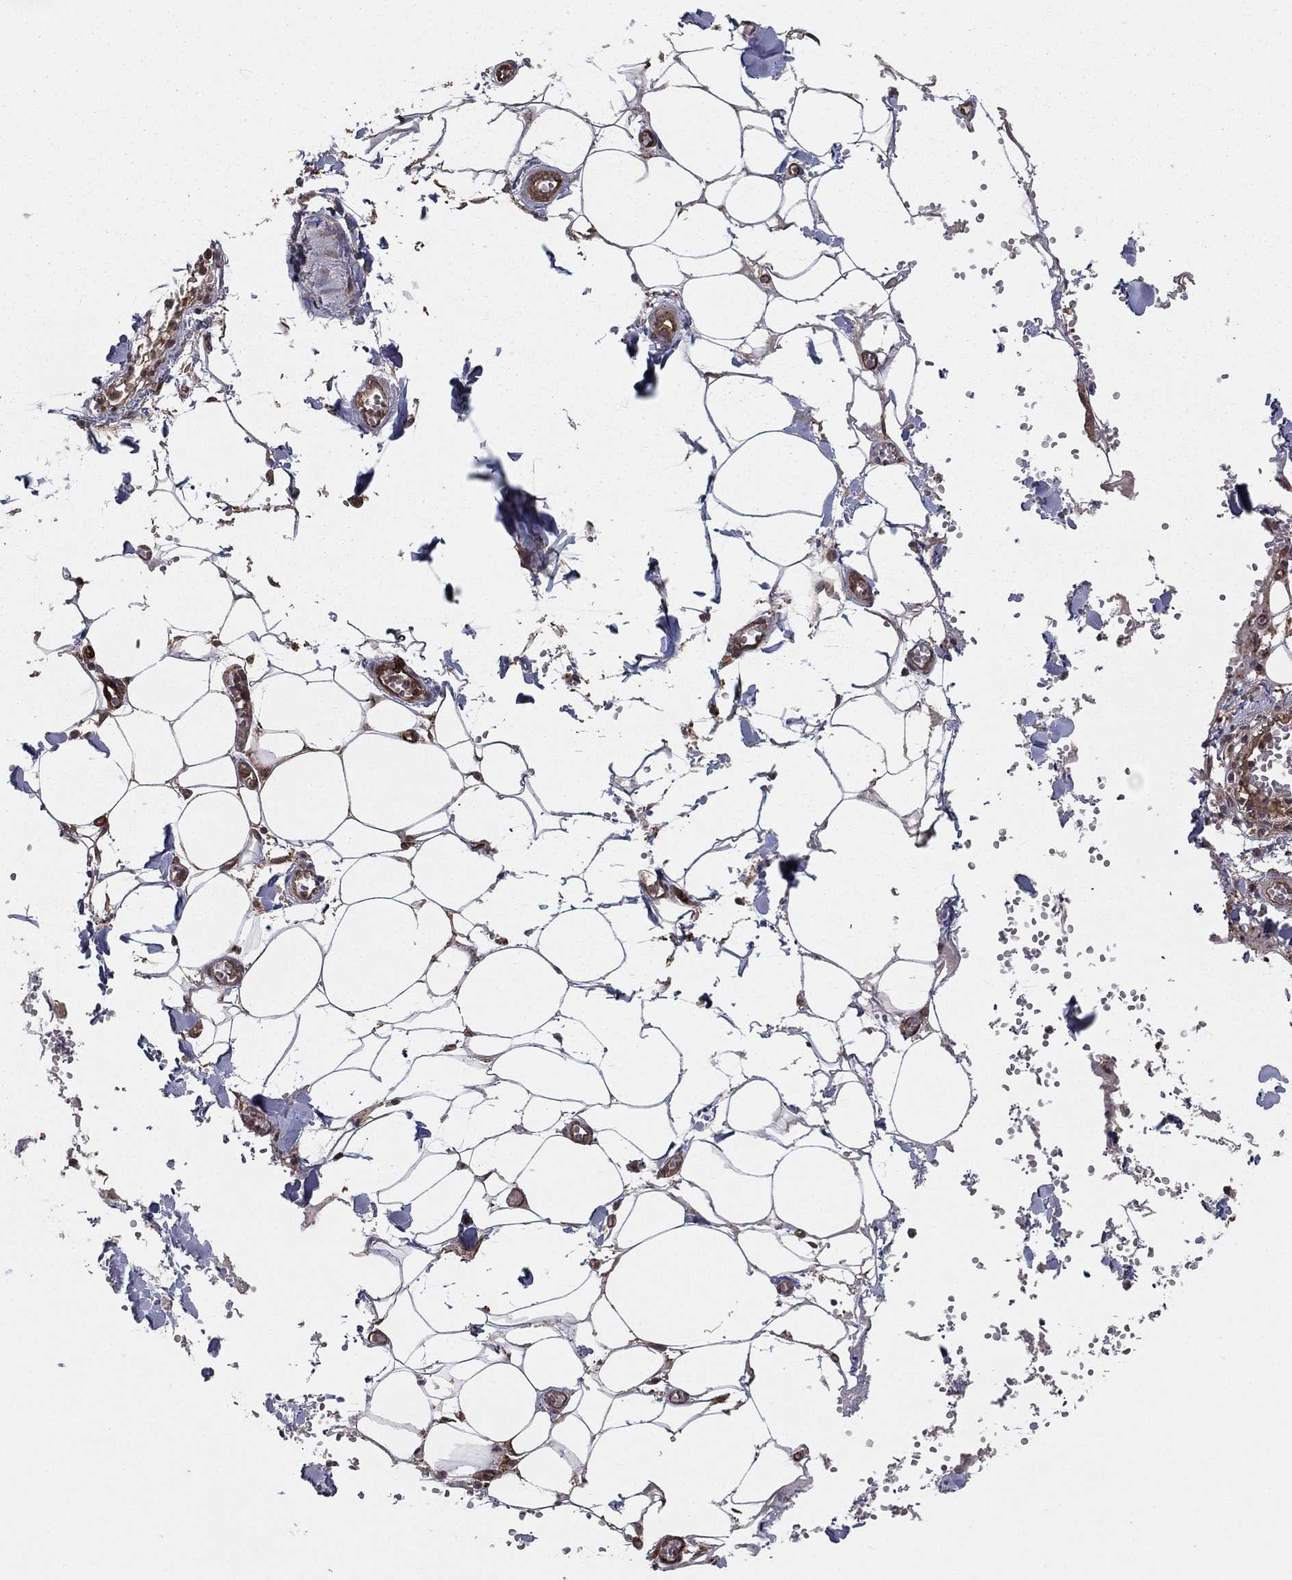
{"staining": {"intensity": "negative", "quantity": "none", "location": "none"}, "tissue": "adipose tissue", "cell_type": "Adipocytes", "image_type": "normal", "snomed": [{"axis": "morphology", "description": "Normal tissue, NOS"}, {"axis": "morphology", "description": "Squamous cell carcinoma, NOS"}, {"axis": "topography", "description": "Cartilage tissue"}, {"axis": "topography", "description": "Lung"}], "caption": "There is no significant staining in adipocytes of adipose tissue. (DAB immunohistochemistry, high magnification).", "gene": "CERT1", "patient": {"sex": "male", "age": 66}}